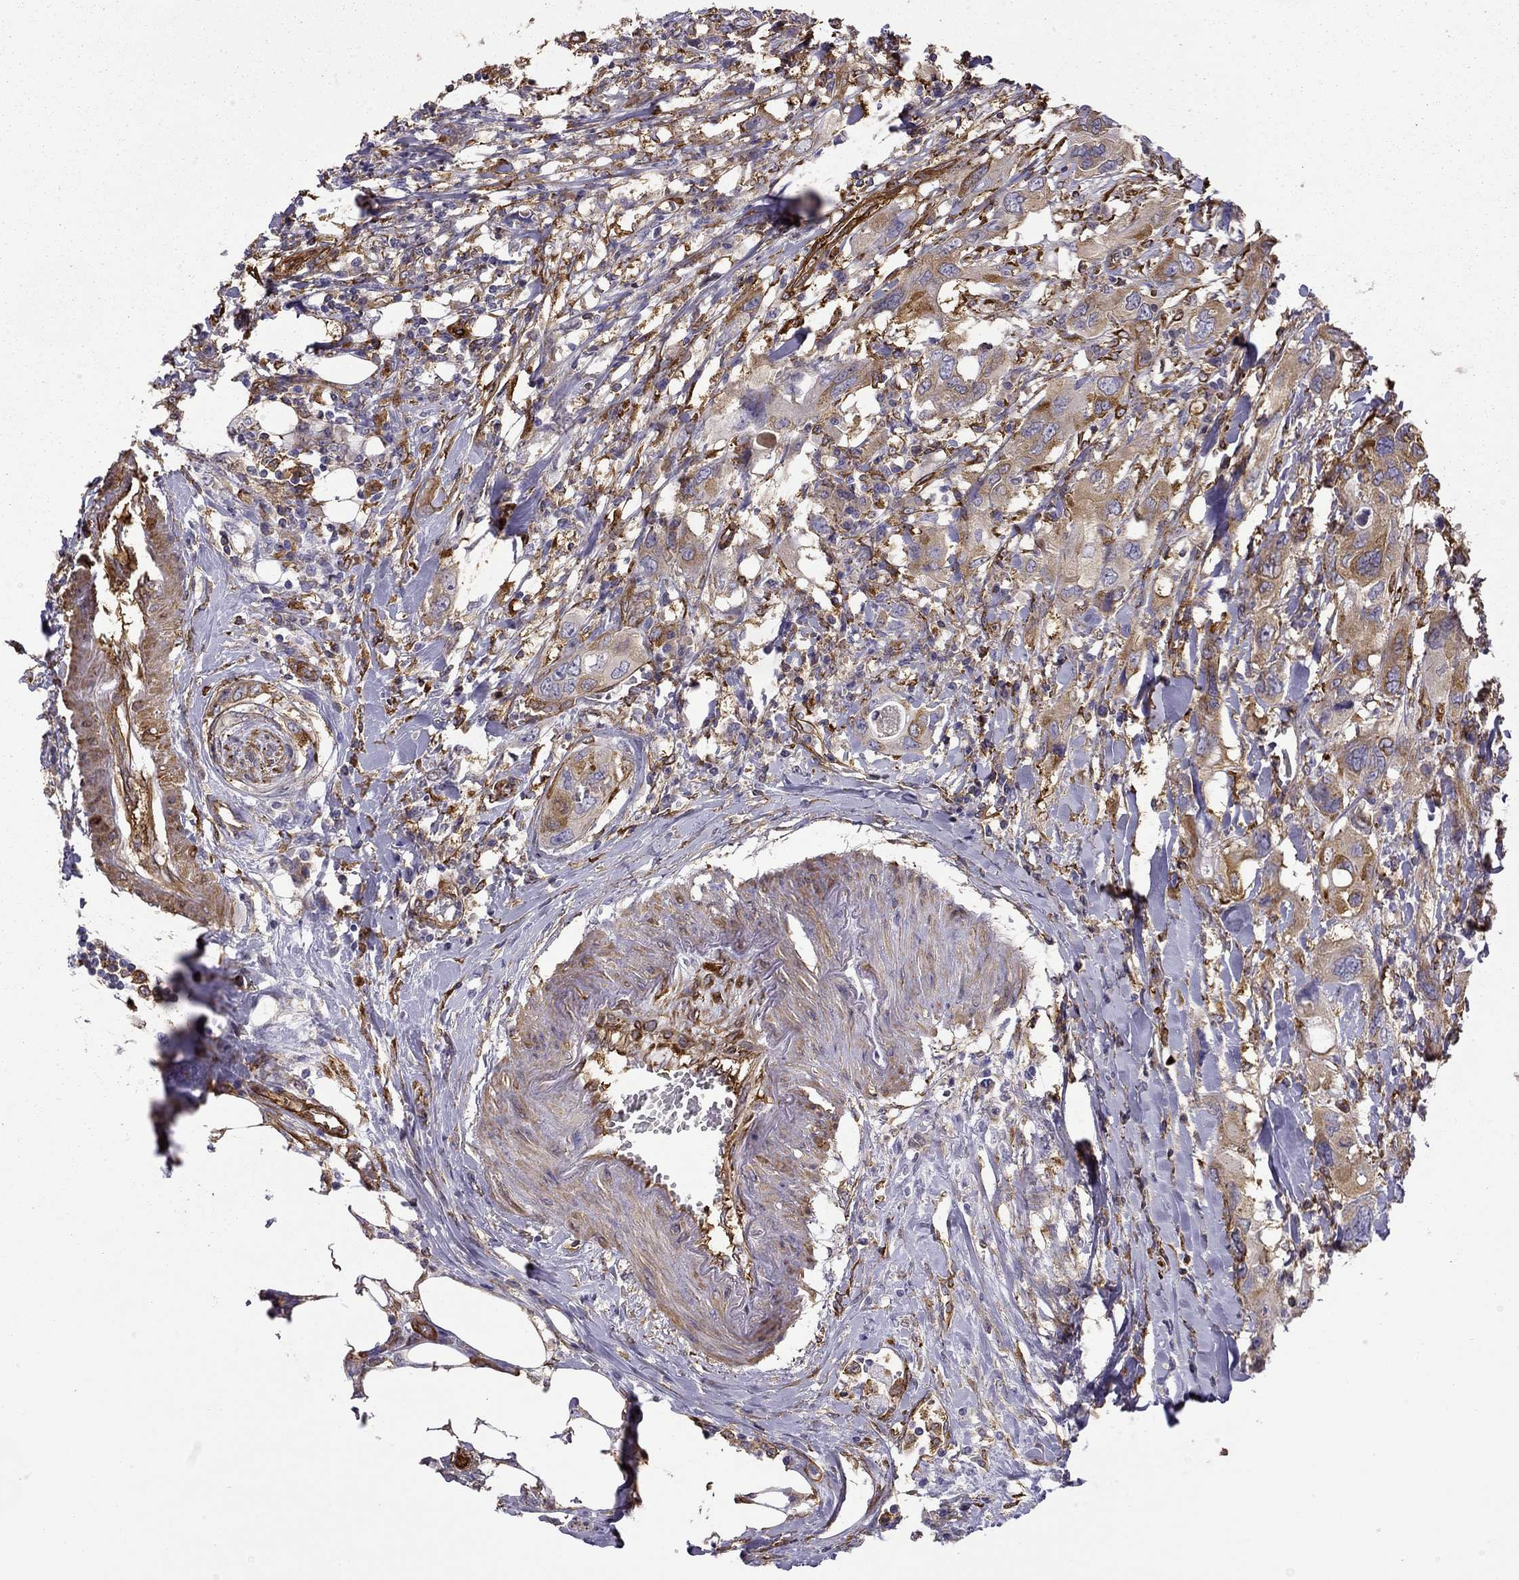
{"staining": {"intensity": "moderate", "quantity": "25%-75%", "location": "cytoplasmic/membranous"}, "tissue": "urothelial cancer", "cell_type": "Tumor cells", "image_type": "cancer", "snomed": [{"axis": "morphology", "description": "Urothelial carcinoma, NOS"}, {"axis": "morphology", "description": "Urothelial carcinoma, High grade"}, {"axis": "topography", "description": "Urinary bladder"}], "caption": "Brown immunohistochemical staining in human urothelial cancer exhibits moderate cytoplasmic/membranous expression in about 25%-75% of tumor cells. Ihc stains the protein of interest in brown and the nuclei are stained blue.", "gene": "MAP4", "patient": {"sex": "male", "age": 63}}